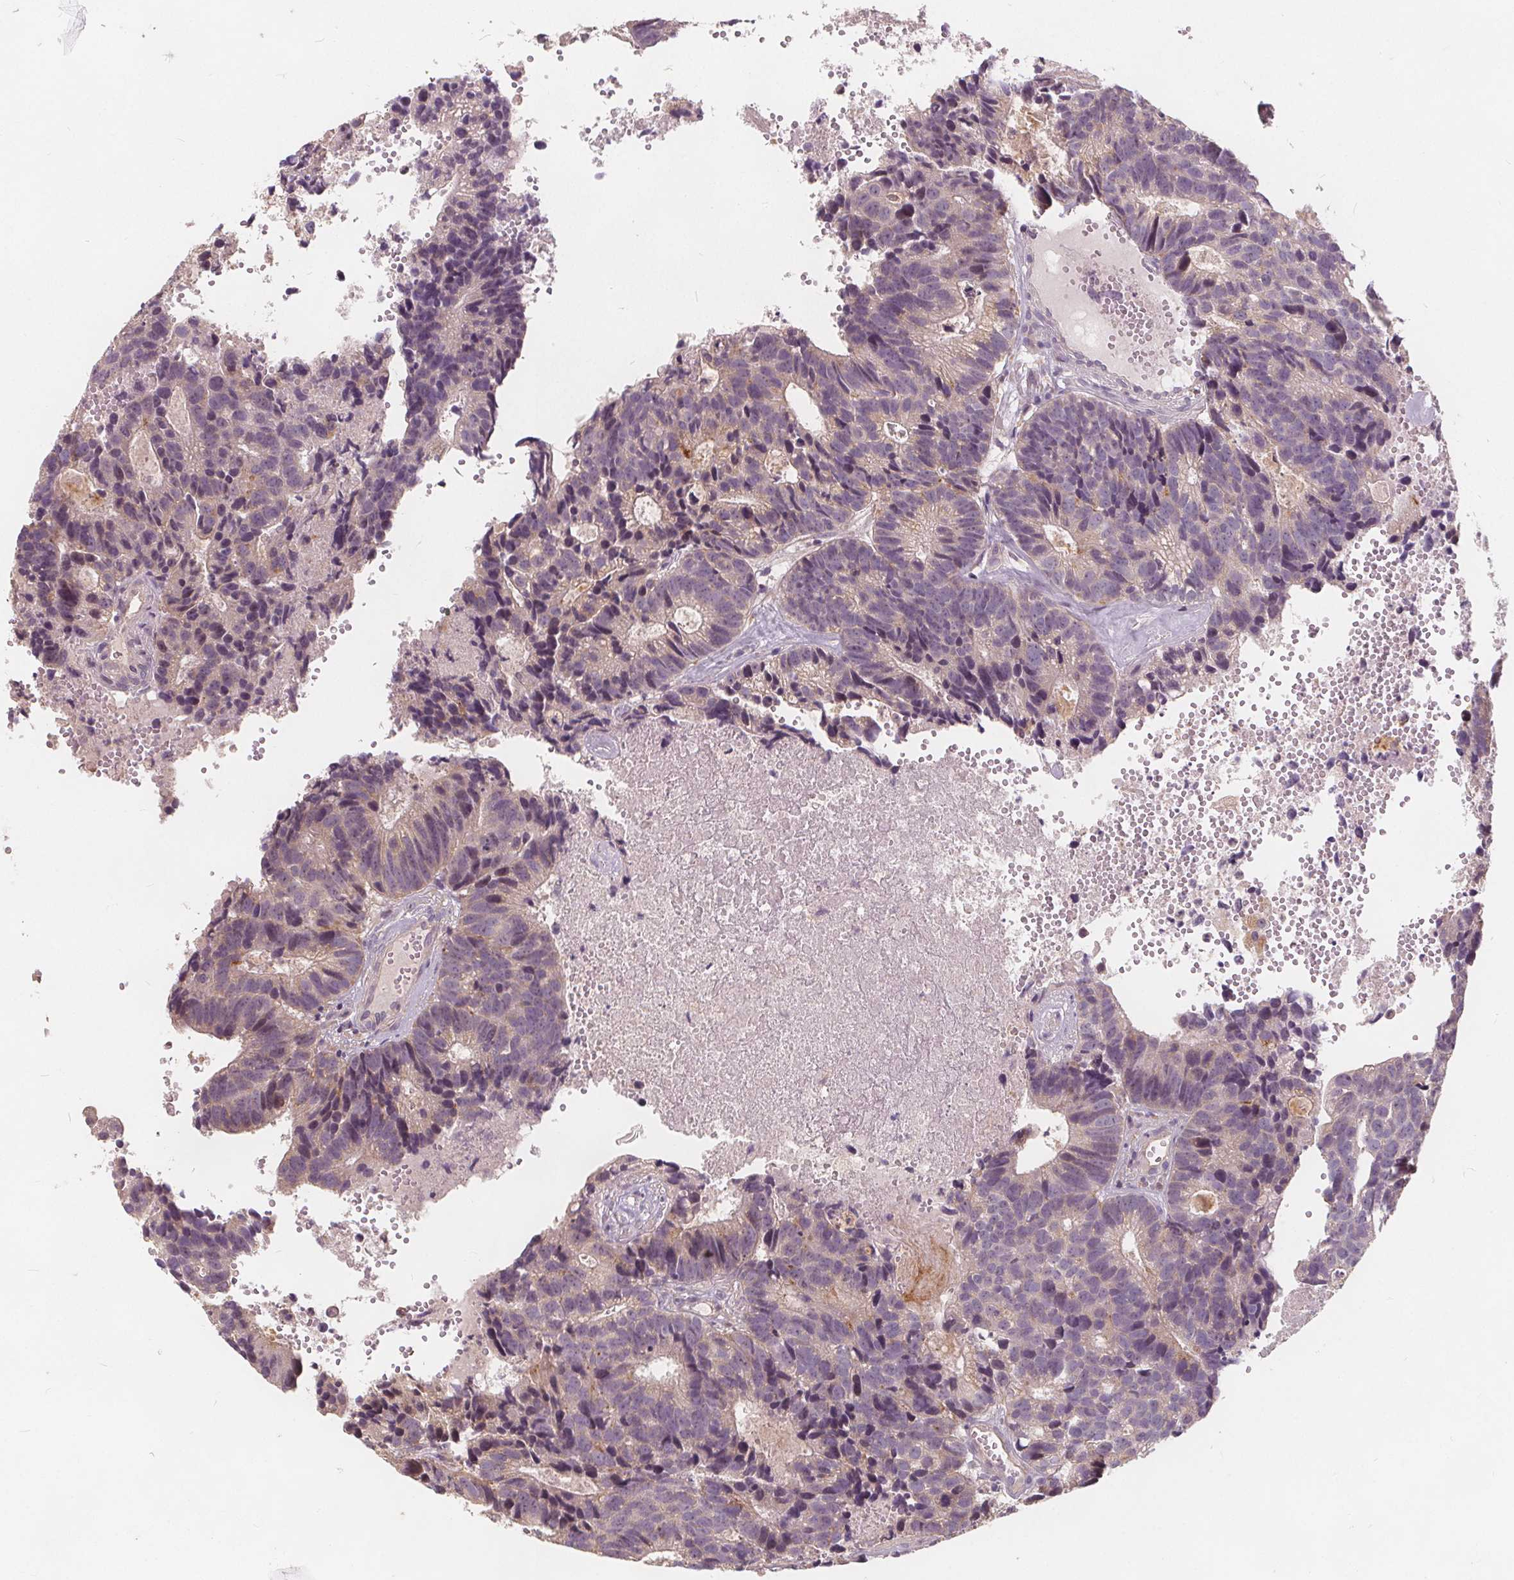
{"staining": {"intensity": "negative", "quantity": "none", "location": "none"}, "tissue": "head and neck cancer", "cell_type": "Tumor cells", "image_type": "cancer", "snomed": [{"axis": "morphology", "description": "Adenocarcinoma, NOS"}, {"axis": "topography", "description": "Head-Neck"}], "caption": "Tumor cells show no significant expression in head and neck cancer (adenocarcinoma).", "gene": "DRC3", "patient": {"sex": "male", "age": 62}}